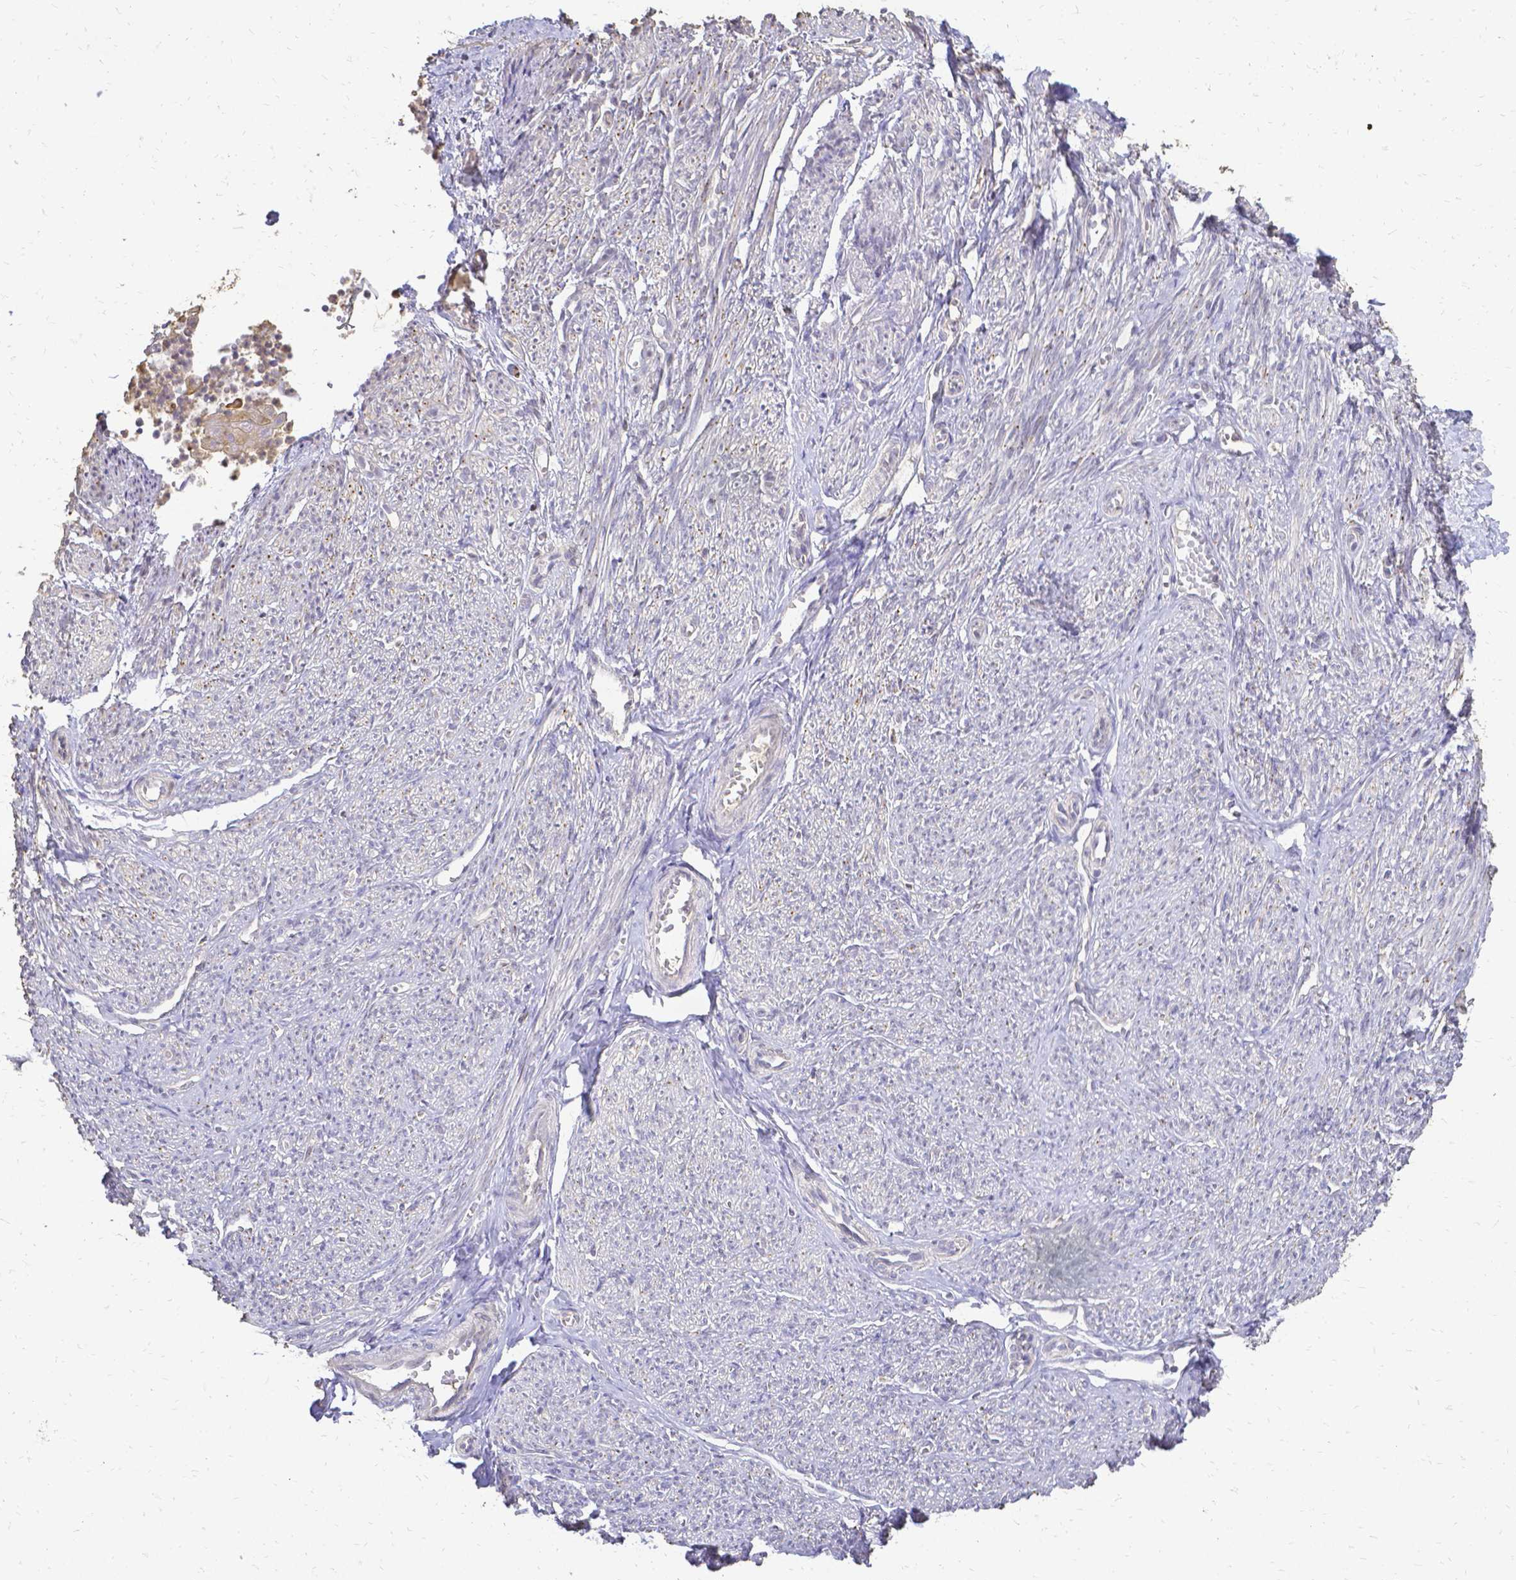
{"staining": {"intensity": "negative", "quantity": "none", "location": "none"}, "tissue": "smooth muscle", "cell_type": "Smooth muscle cells", "image_type": "normal", "snomed": [{"axis": "morphology", "description": "Normal tissue, NOS"}, {"axis": "topography", "description": "Smooth muscle"}], "caption": "High power microscopy histopathology image of an immunohistochemistry micrograph of unremarkable smooth muscle, revealing no significant positivity in smooth muscle cells.", "gene": "CIB1", "patient": {"sex": "female", "age": 65}}